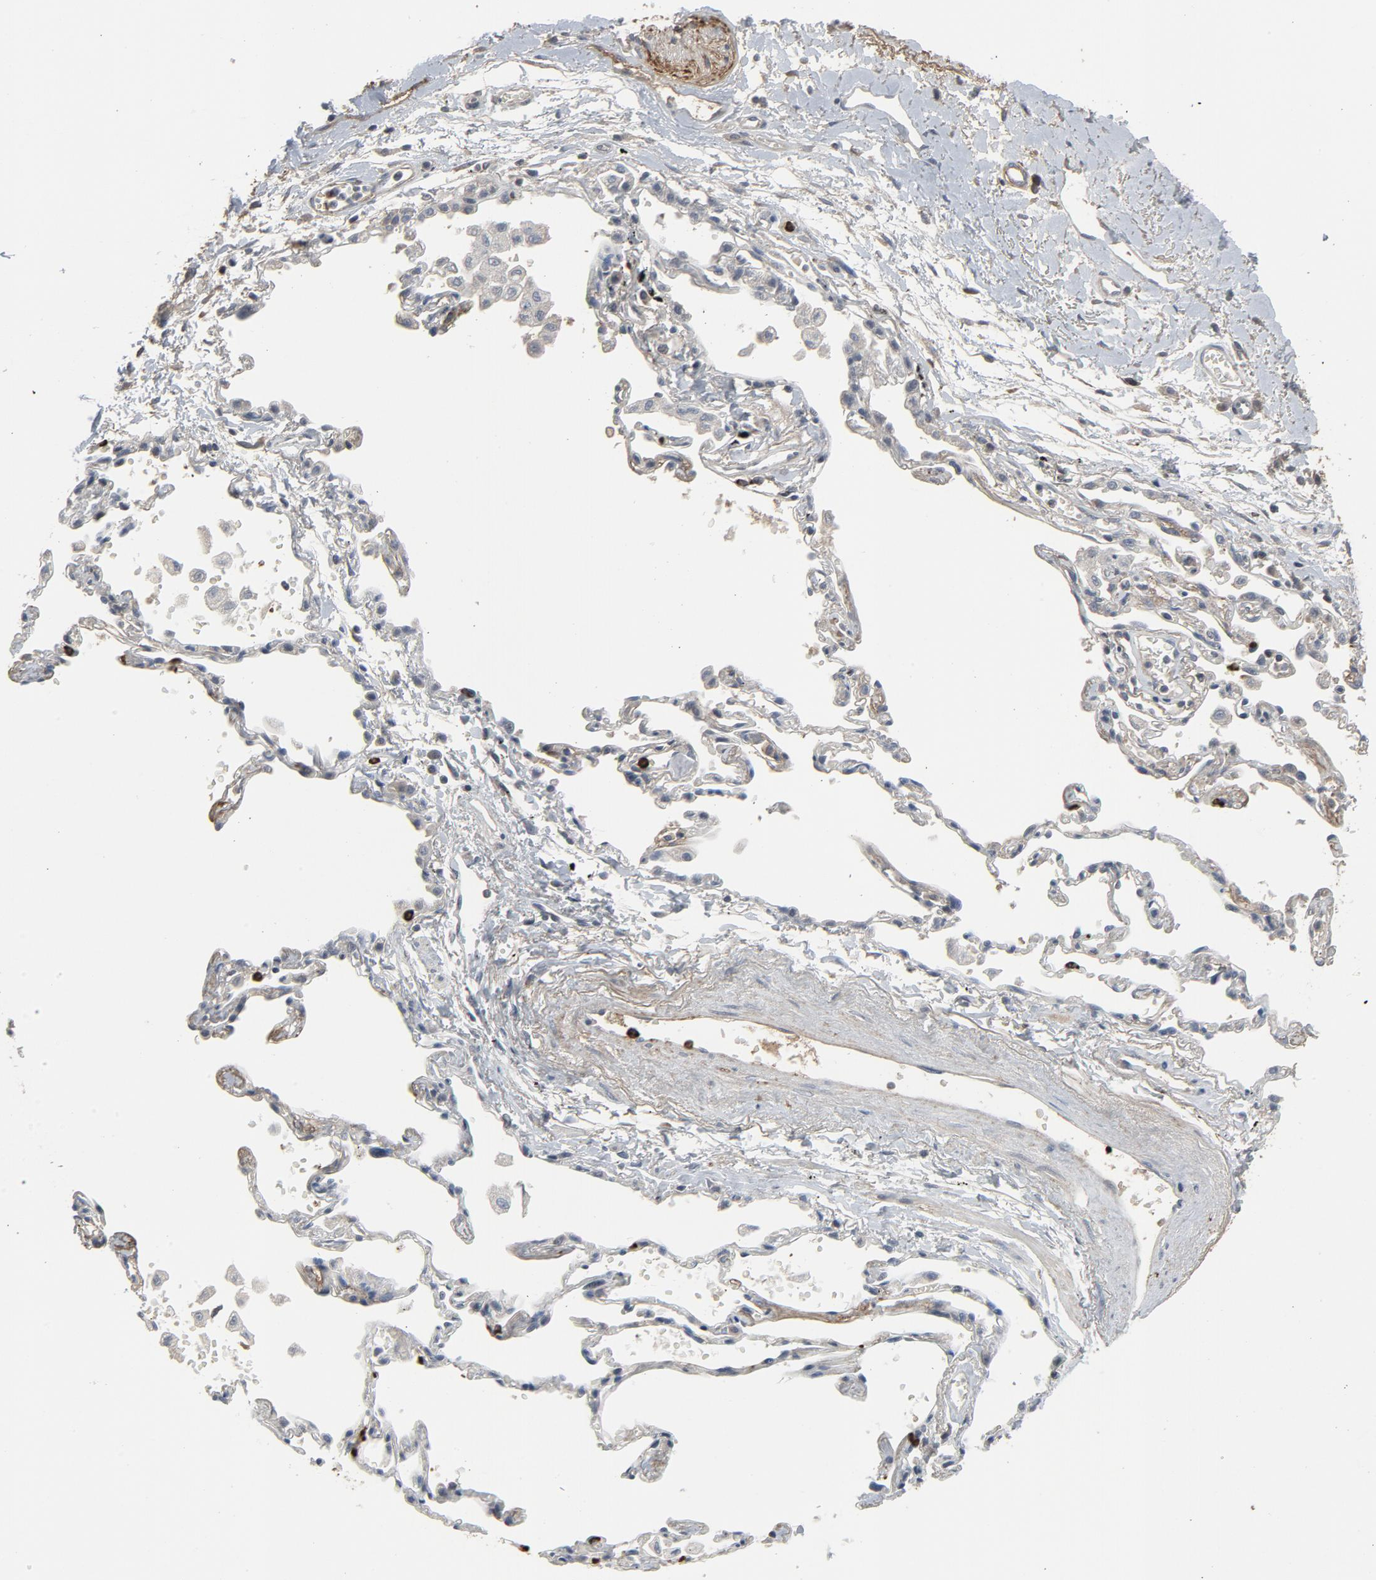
{"staining": {"intensity": "negative", "quantity": "none", "location": "none"}, "tissue": "adipose tissue", "cell_type": "Adipocytes", "image_type": "normal", "snomed": [{"axis": "morphology", "description": "Normal tissue, NOS"}, {"axis": "morphology", "description": "Adenocarcinoma, NOS"}, {"axis": "topography", "description": "Cartilage tissue"}, {"axis": "topography", "description": "Bronchus"}, {"axis": "topography", "description": "Lung"}], "caption": "This image is of unremarkable adipose tissue stained with IHC to label a protein in brown with the nuclei are counter-stained blue. There is no staining in adipocytes. (DAB (3,3'-diaminobenzidine) immunohistochemistry (IHC), high magnification).", "gene": "PDZD4", "patient": {"sex": "female", "age": 67}}